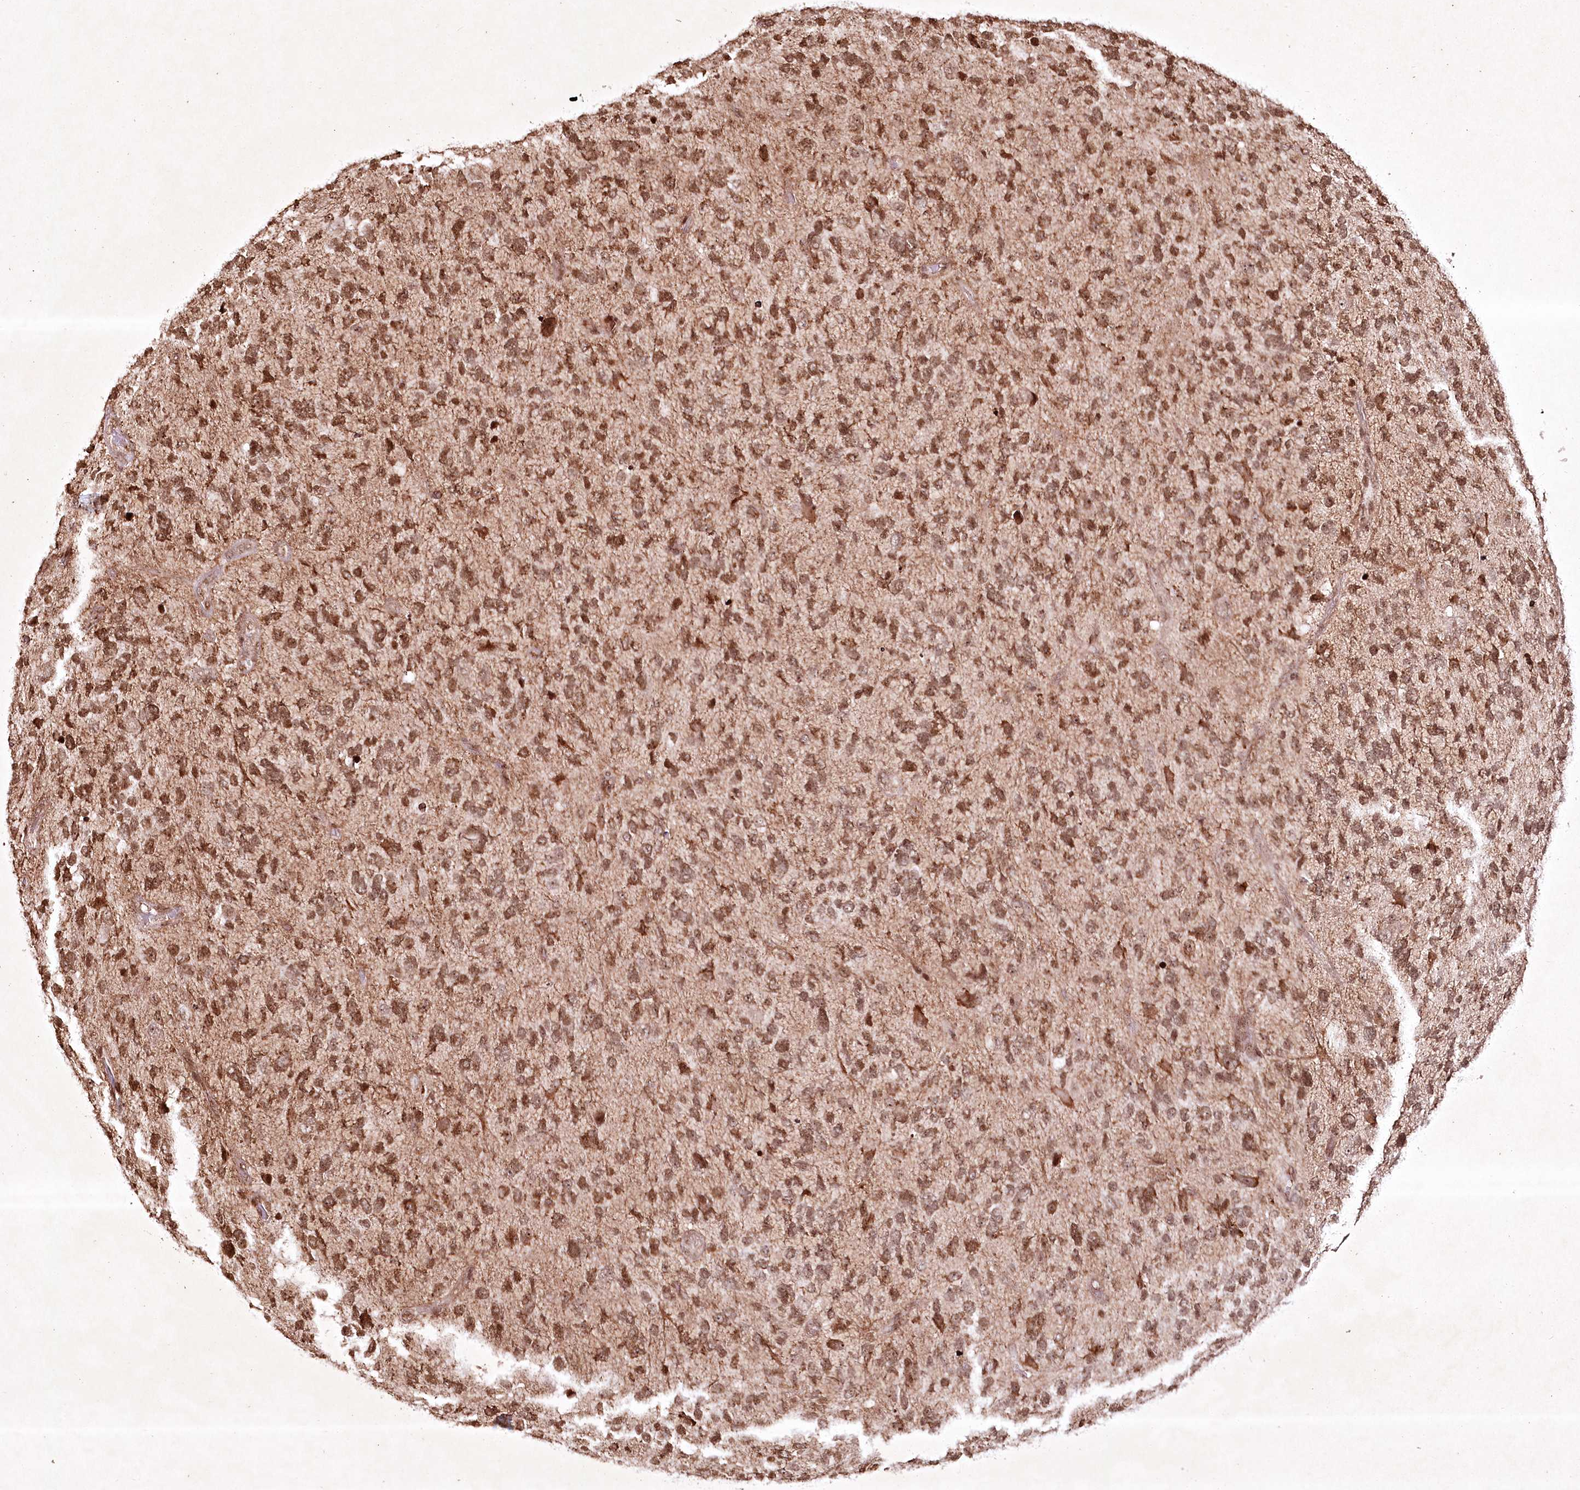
{"staining": {"intensity": "moderate", "quantity": ">75%", "location": "cytoplasmic/membranous,nuclear"}, "tissue": "glioma", "cell_type": "Tumor cells", "image_type": "cancer", "snomed": [{"axis": "morphology", "description": "Glioma, malignant, High grade"}, {"axis": "topography", "description": "Brain"}], "caption": "The immunohistochemical stain highlights moderate cytoplasmic/membranous and nuclear positivity in tumor cells of malignant glioma (high-grade) tissue. The protein of interest is stained brown, and the nuclei are stained in blue (DAB IHC with brightfield microscopy, high magnification).", "gene": "CARM1", "patient": {"sex": "female", "age": 58}}